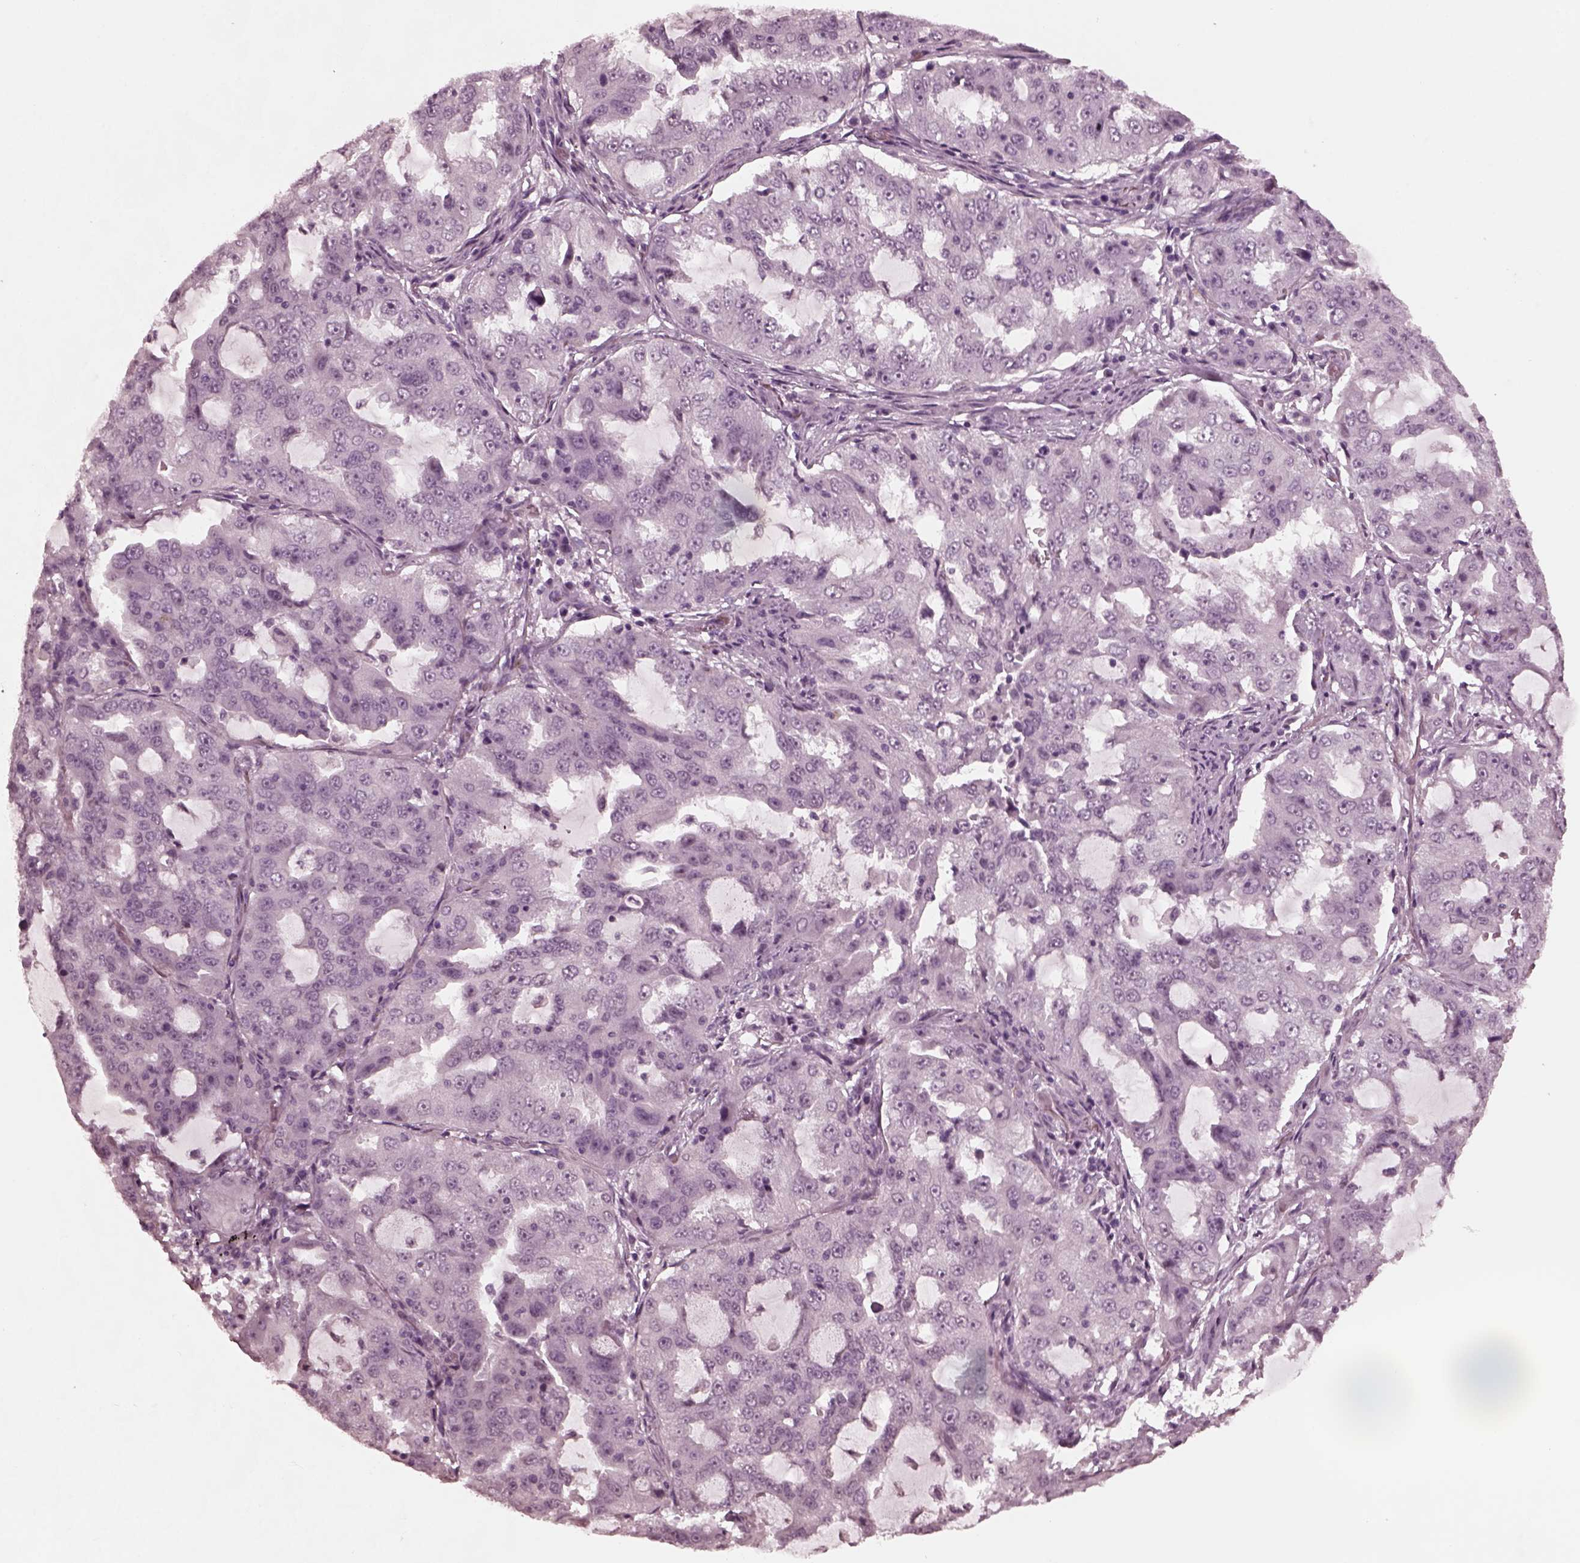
{"staining": {"intensity": "negative", "quantity": "none", "location": "none"}, "tissue": "lung cancer", "cell_type": "Tumor cells", "image_type": "cancer", "snomed": [{"axis": "morphology", "description": "Adenocarcinoma, NOS"}, {"axis": "topography", "description": "Lung"}], "caption": "Immunohistochemistry (IHC) image of human lung adenocarcinoma stained for a protein (brown), which shows no staining in tumor cells.", "gene": "KIF6", "patient": {"sex": "female", "age": 61}}